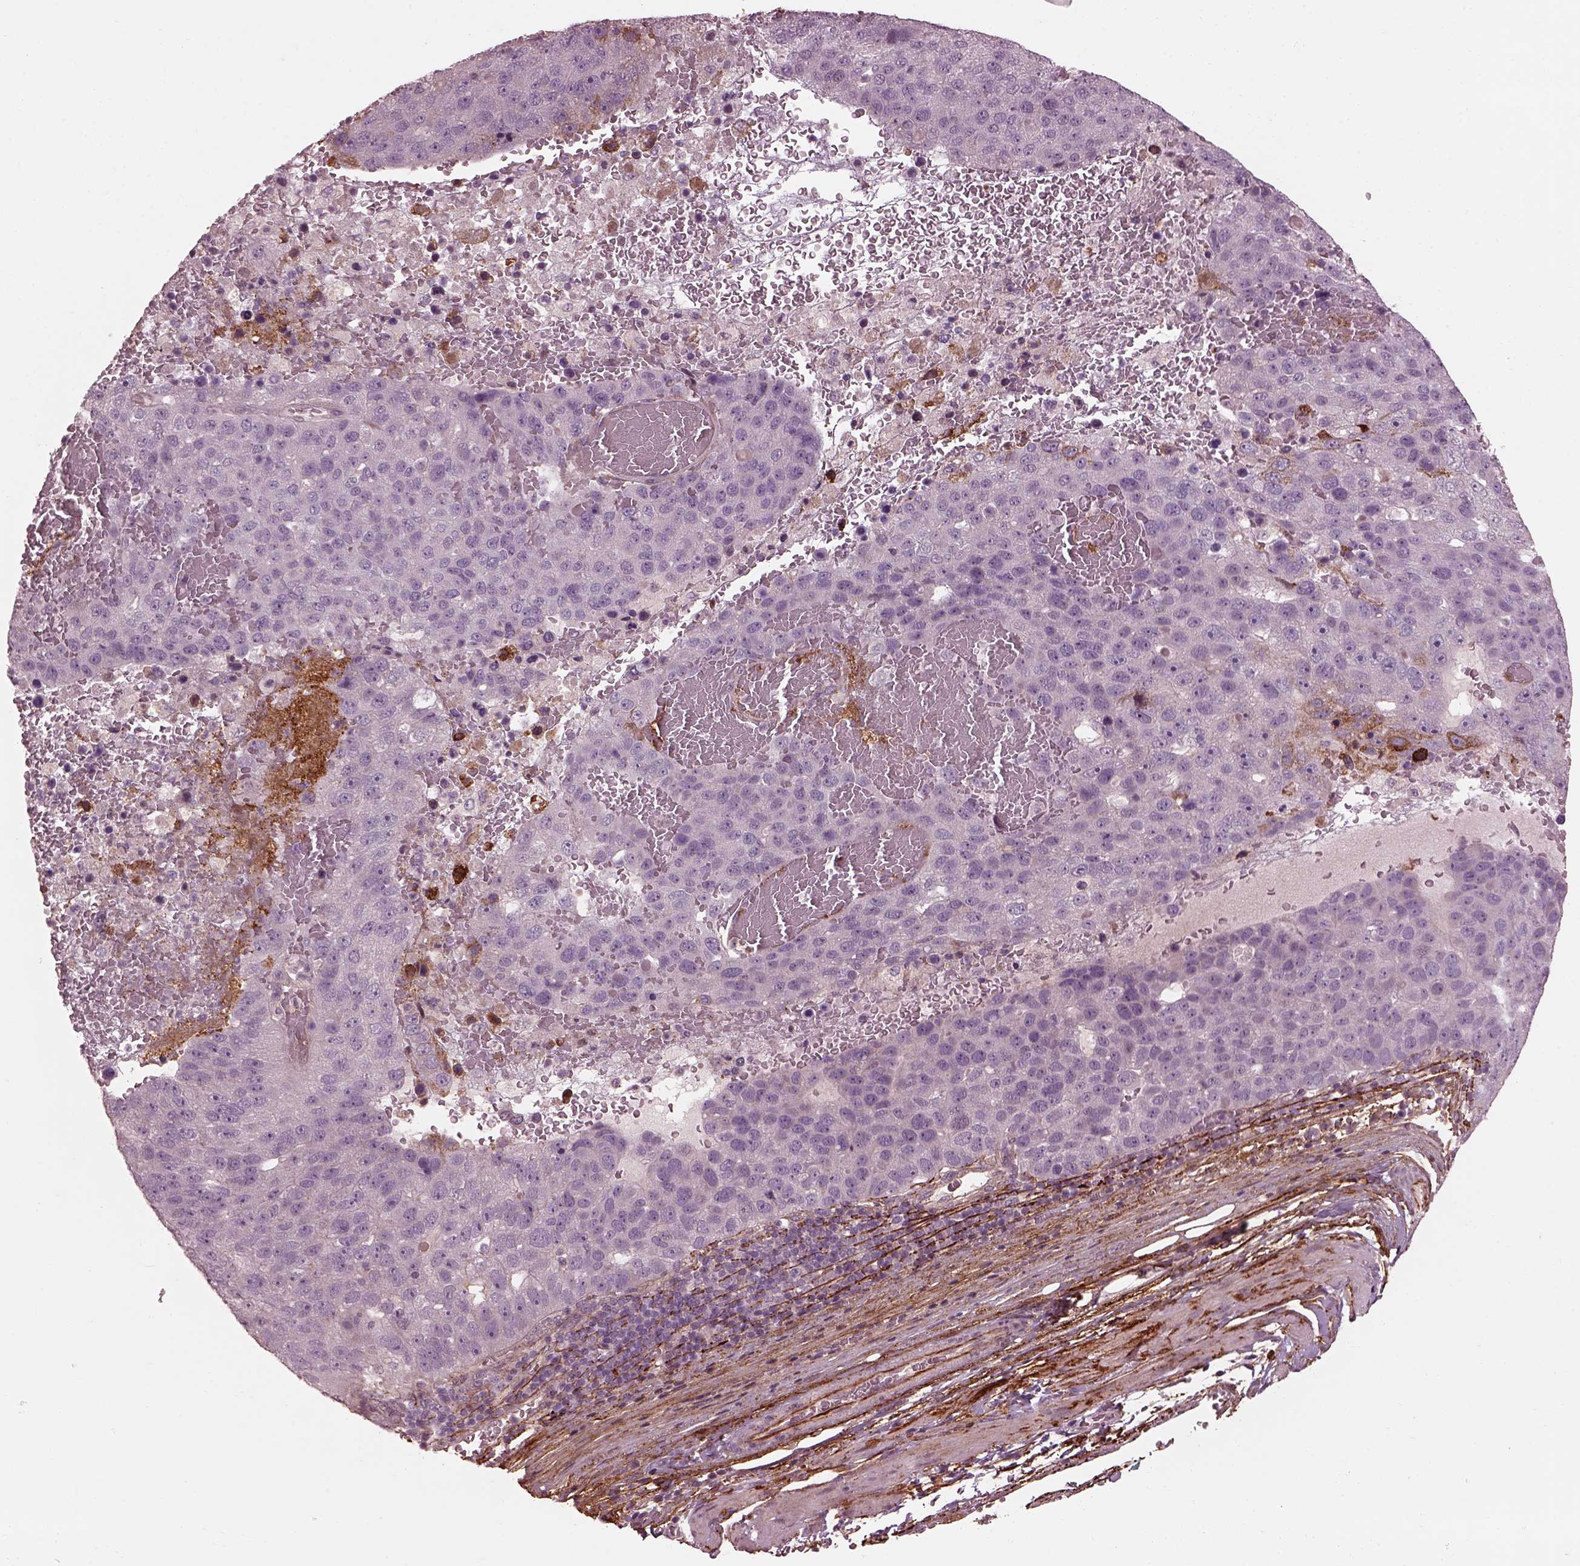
{"staining": {"intensity": "negative", "quantity": "none", "location": "none"}, "tissue": "pancreatic cancer", "cell_type": "Tumor cells", "image_type": "cancer", "snomed": [{"axis": "morphology", "description": "Adenocarcinoma, NOS"}, {"axis": "topography", "description": "Pancreas"}], "caption": "Tumor cells show no significant staining in pancreatic adenocarcinoma.", "gene": "EFEMP1", "patient": {"sex": "female", "age": 61}}